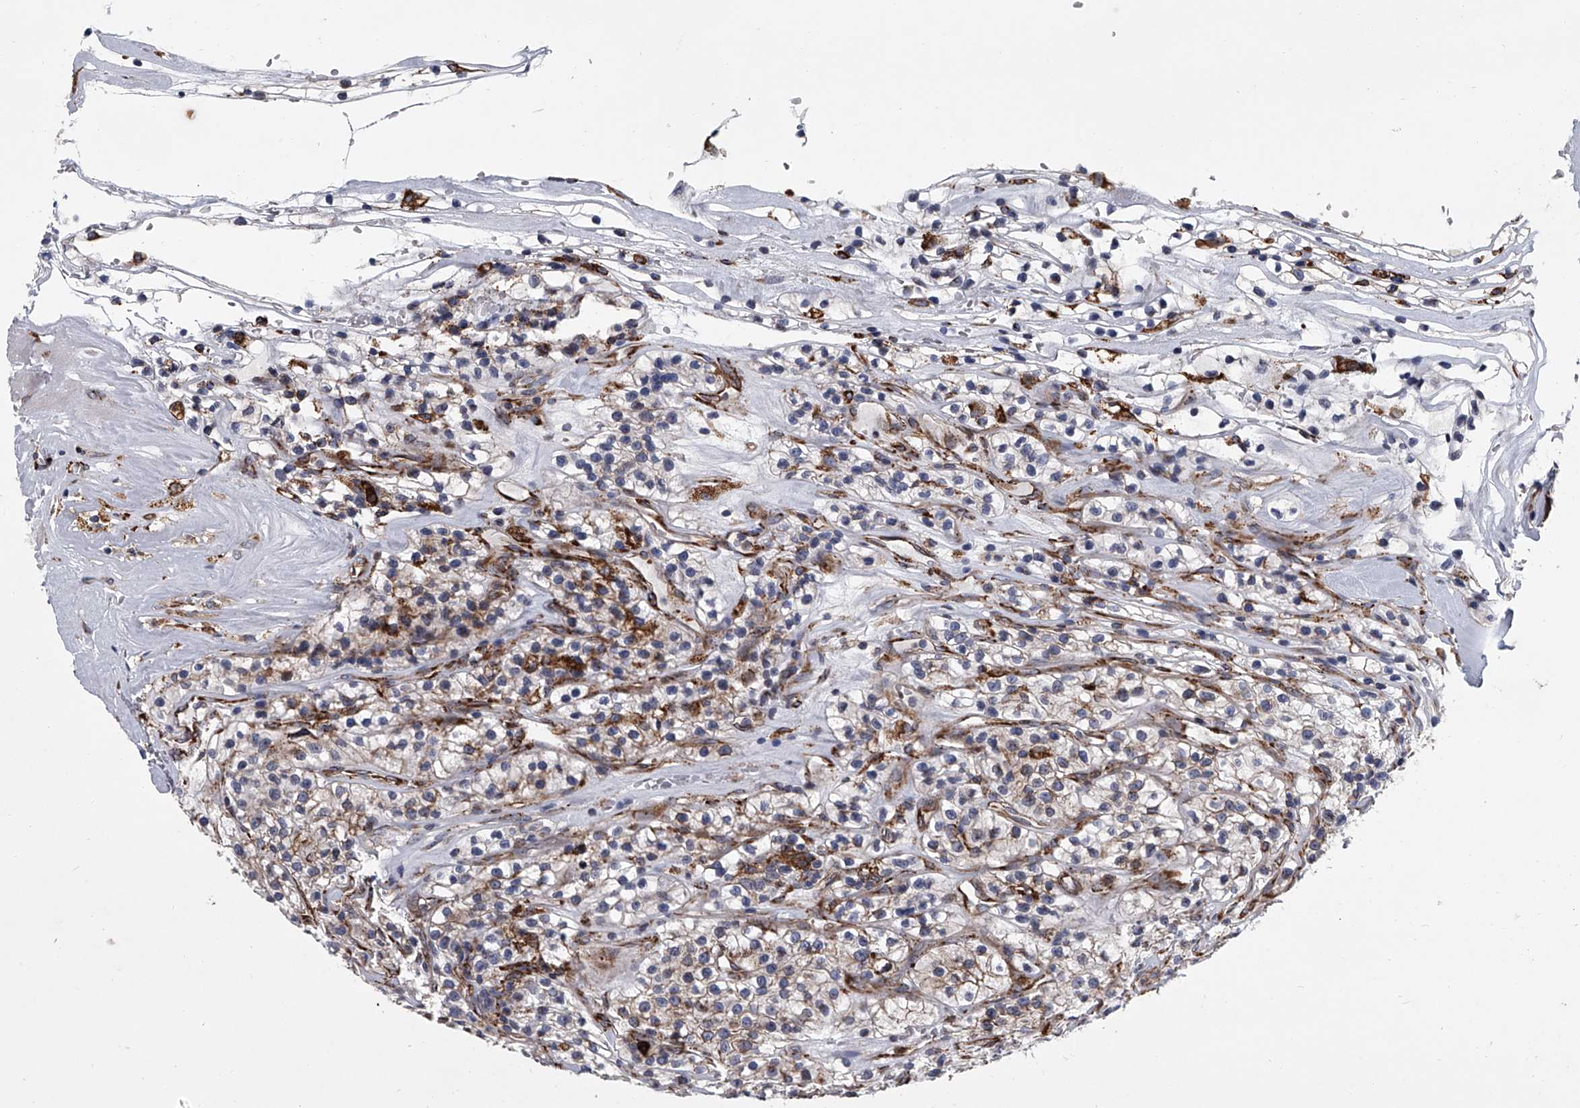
{"staining": {"intensity": "negative", "quantity": "none", "location": "none"}, "tissue": "renal cancer", "cell_type": "Tumor cells", "image_type": "cancer", "snomed": [{"axis": "morphology", "description": "Adenocarcinoma, NOS"}, {"axis": "topography", "description": "Kidney"}], "caption": "Adenocarcinoma (renal) was stained to show a protein in brown. There is no significant positivity in tumor cells.", "gene": "TMEM63C", "patient": {"sex": "female", "age": 57}}